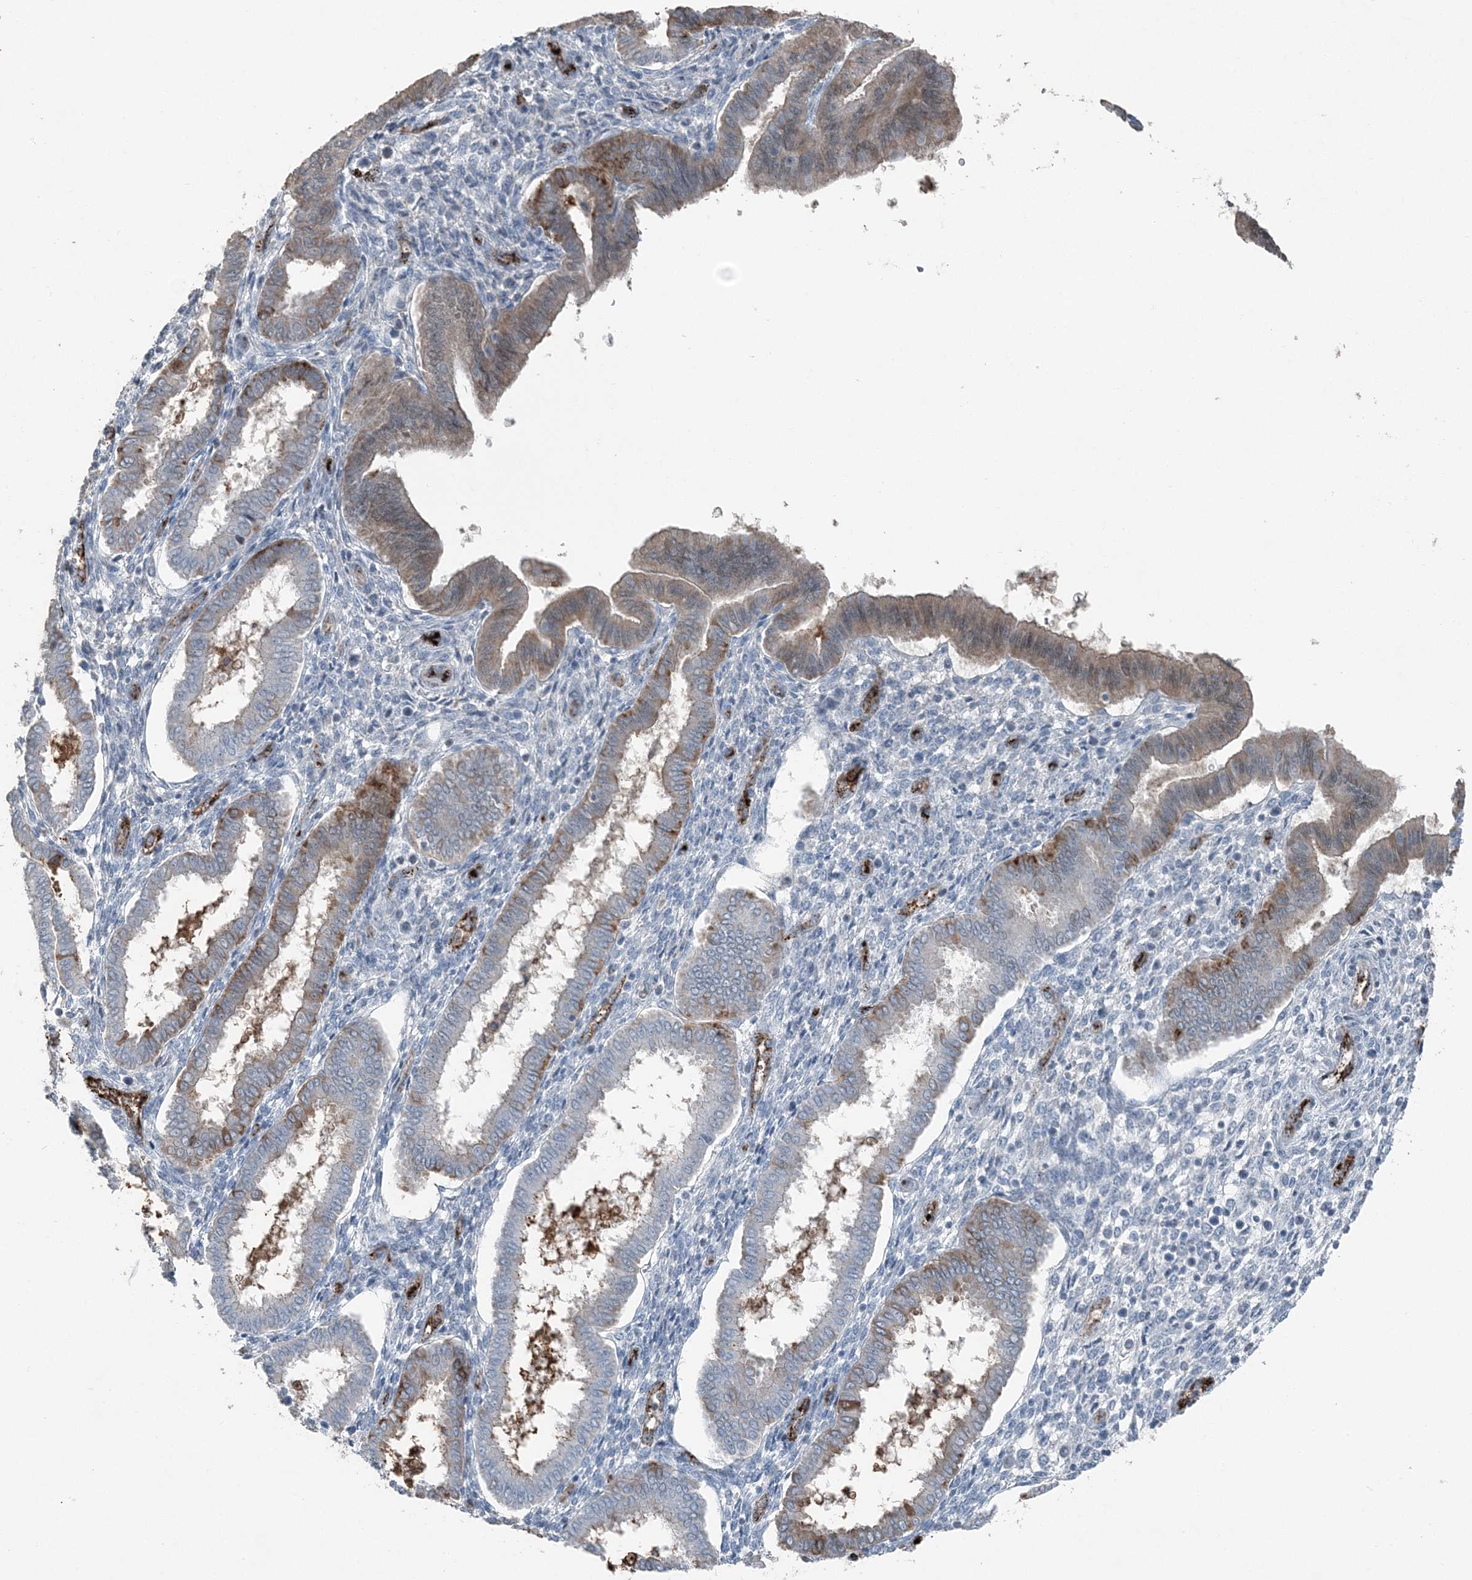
{"staining": {"intensity": "weak", "quantity": "<25%", "location": "cytoplasmic/membranous"}, "tissue": "endometrium", "cell_type": "Cells in endometrial stroma", "image_type": "normal", "snomed": [{"axis": "morphology", "description": "Normal tissue, NOS"}, {"axis": "topography", "description": "Endometrium"}], "caption": "IHC of benign human endometrium exhibits no staining in cells in endometrial stroma.", "gene": "ELOVL7", "patient": {"sex": "female", "age": 24}}